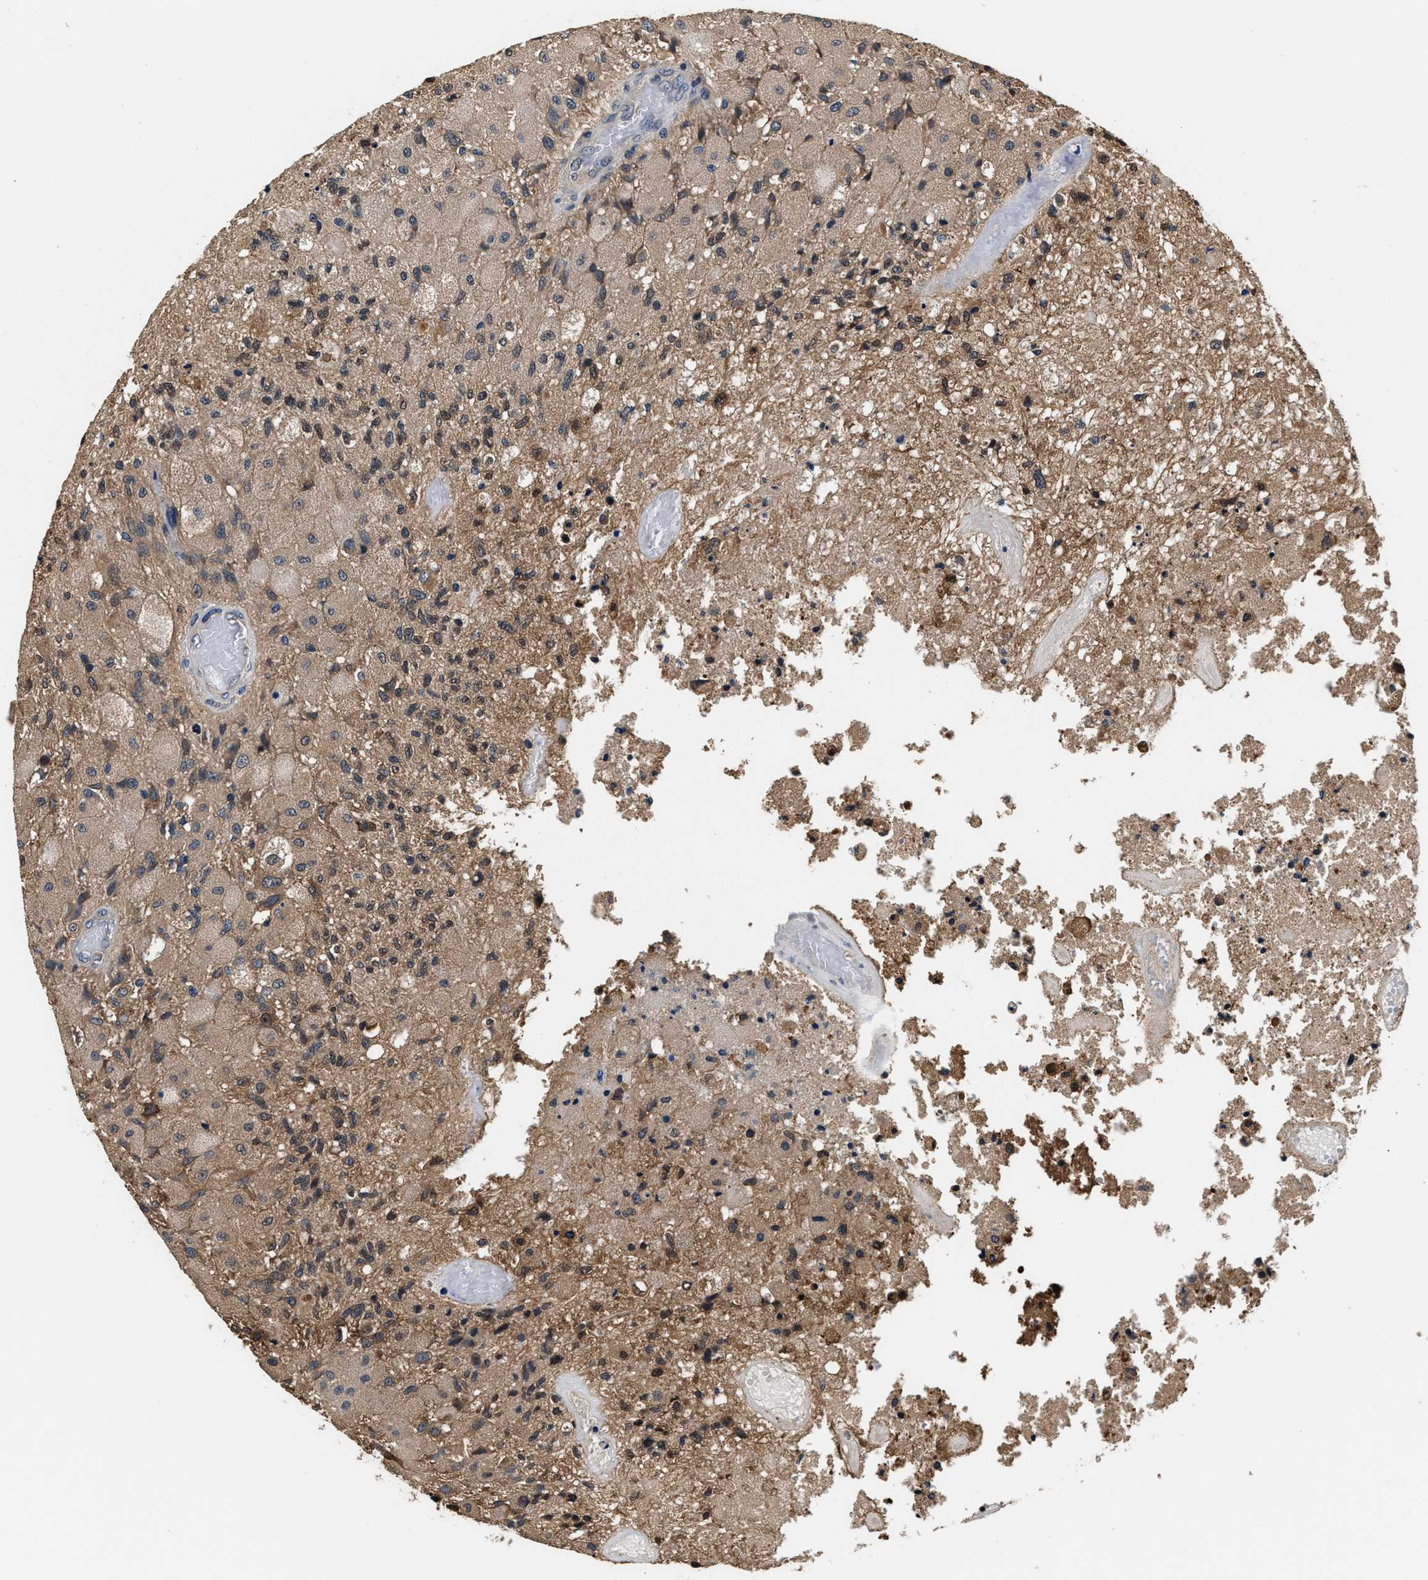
{"staining": {"intensity": "weak", "quantity": "<25%", "location": "cytoplasmic/membranous"}, "tissue": "glioma", "cell_type": "Tumor cells", "image_type": "cancer", "snomed": [{"axis": "morphology", "description": "Normal tissue, NOS"}, {"axis": "morphology", "description": "Glioma, malignant, High grade"}, {"axis": "topography", "description": "Cerebral cortex"}], "caption": "The IHC histopathology image has no significant staining in tumor cells of glioma tissue. (Stains: DAB immunohistochemistry (IHC) with hematoxylin counter stain, Microscopy: brightfield microscopy at high magnification).", "gene": "PHPT1", "patient": {"sex": "male", "age": 77}}